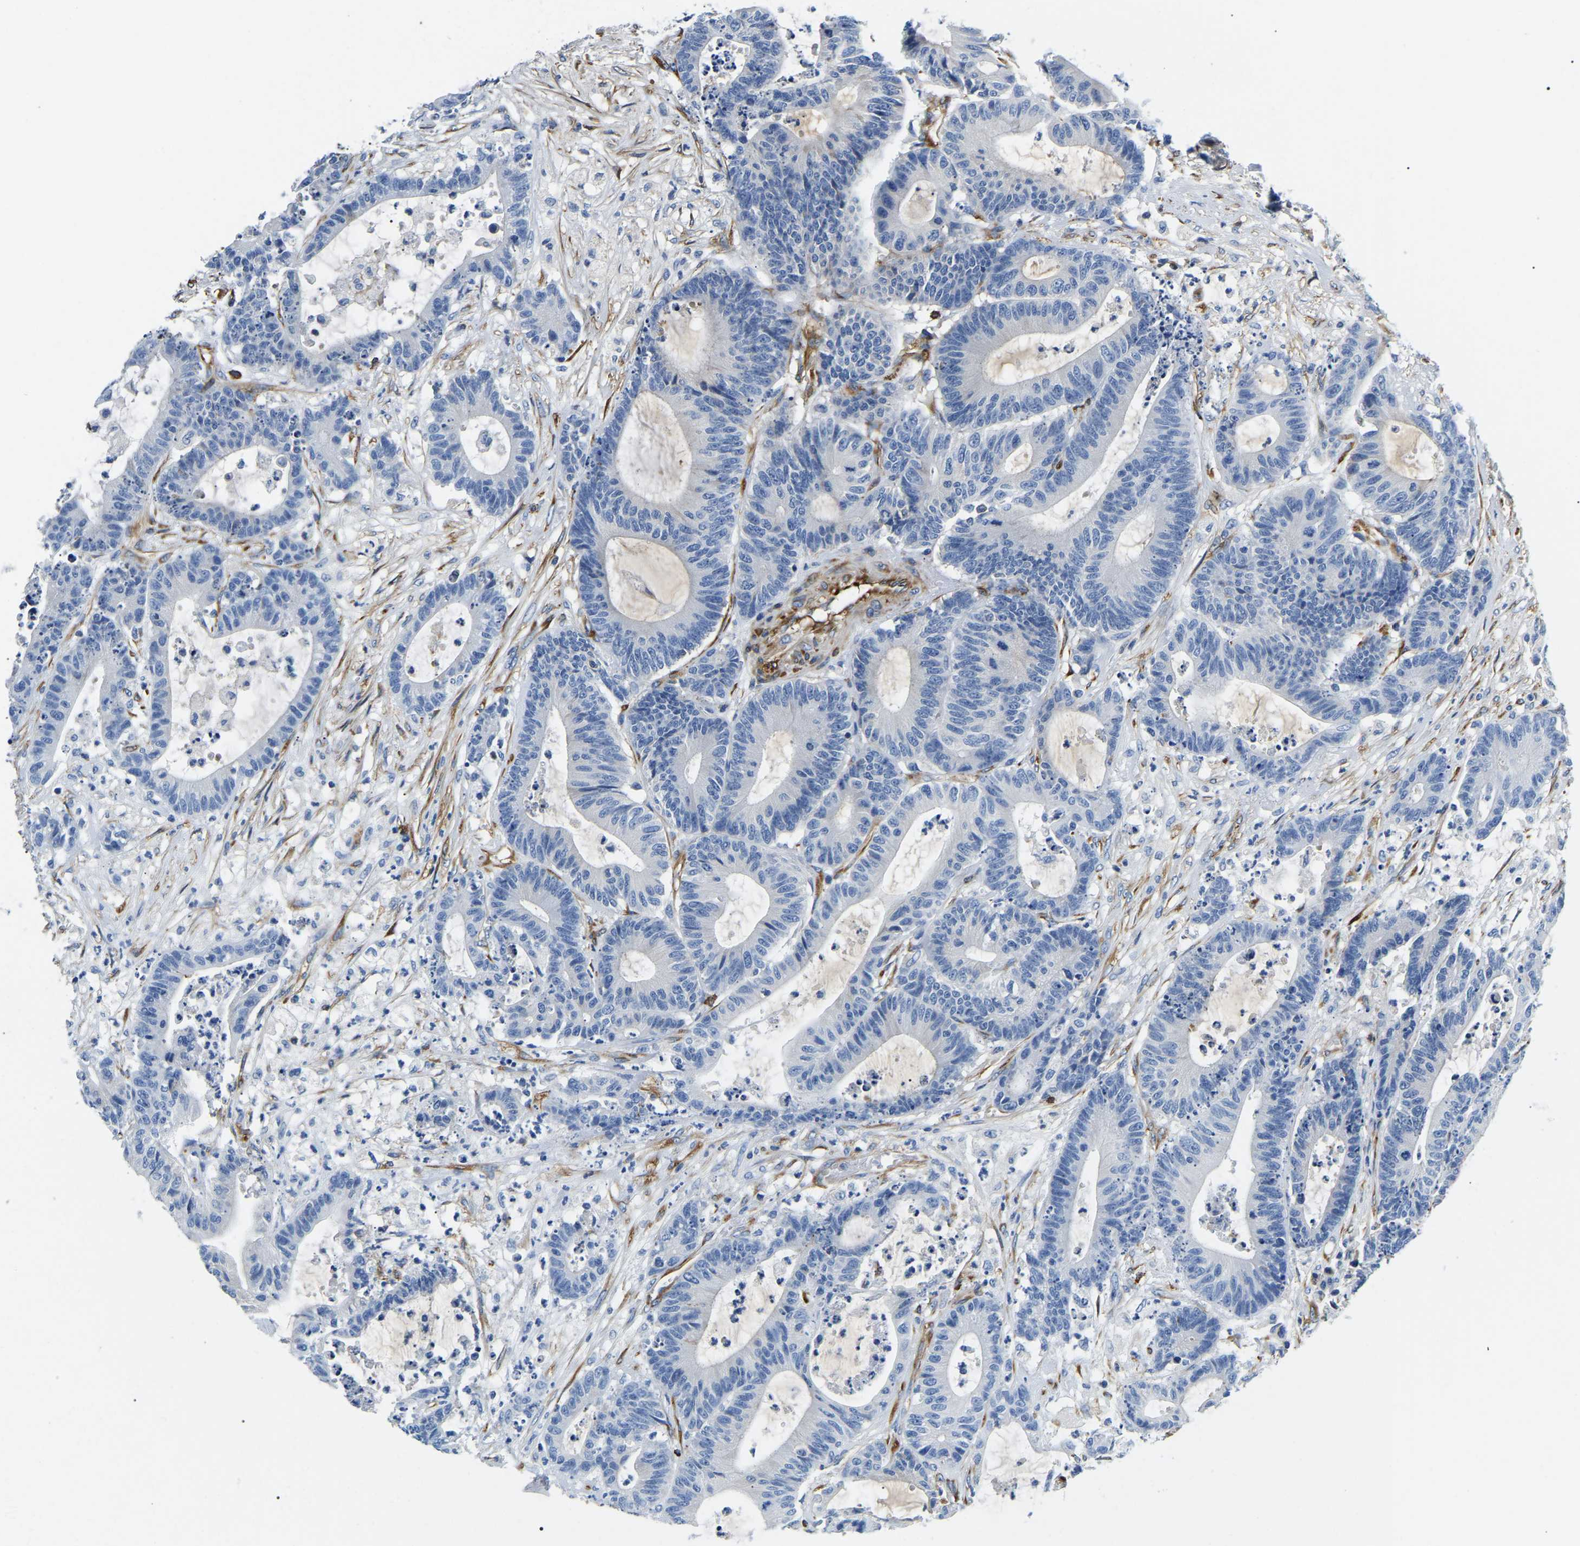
{"staining": {"intensity": "negative", "quantity": "none", "location": "none"}, "tissue": "colorectal cancer", "cell_type": "Tumor cells", "image_type": "cancer", "snomed": [{"axis": "morphology", "description": "Adenocarcinoma, NOS"}, {"axis": "topography", "description": "Colon"}], "caption": "Immunohistochemical staining of human adenocarcinoma (colorectal) displays no significant positivity in tumor cells. (Brightfield microscopy of DAB immunohistochemistry (IHC) at high magnification).", "gene": "DUSP8", "patient": {"sex": "female", "age": 84}}